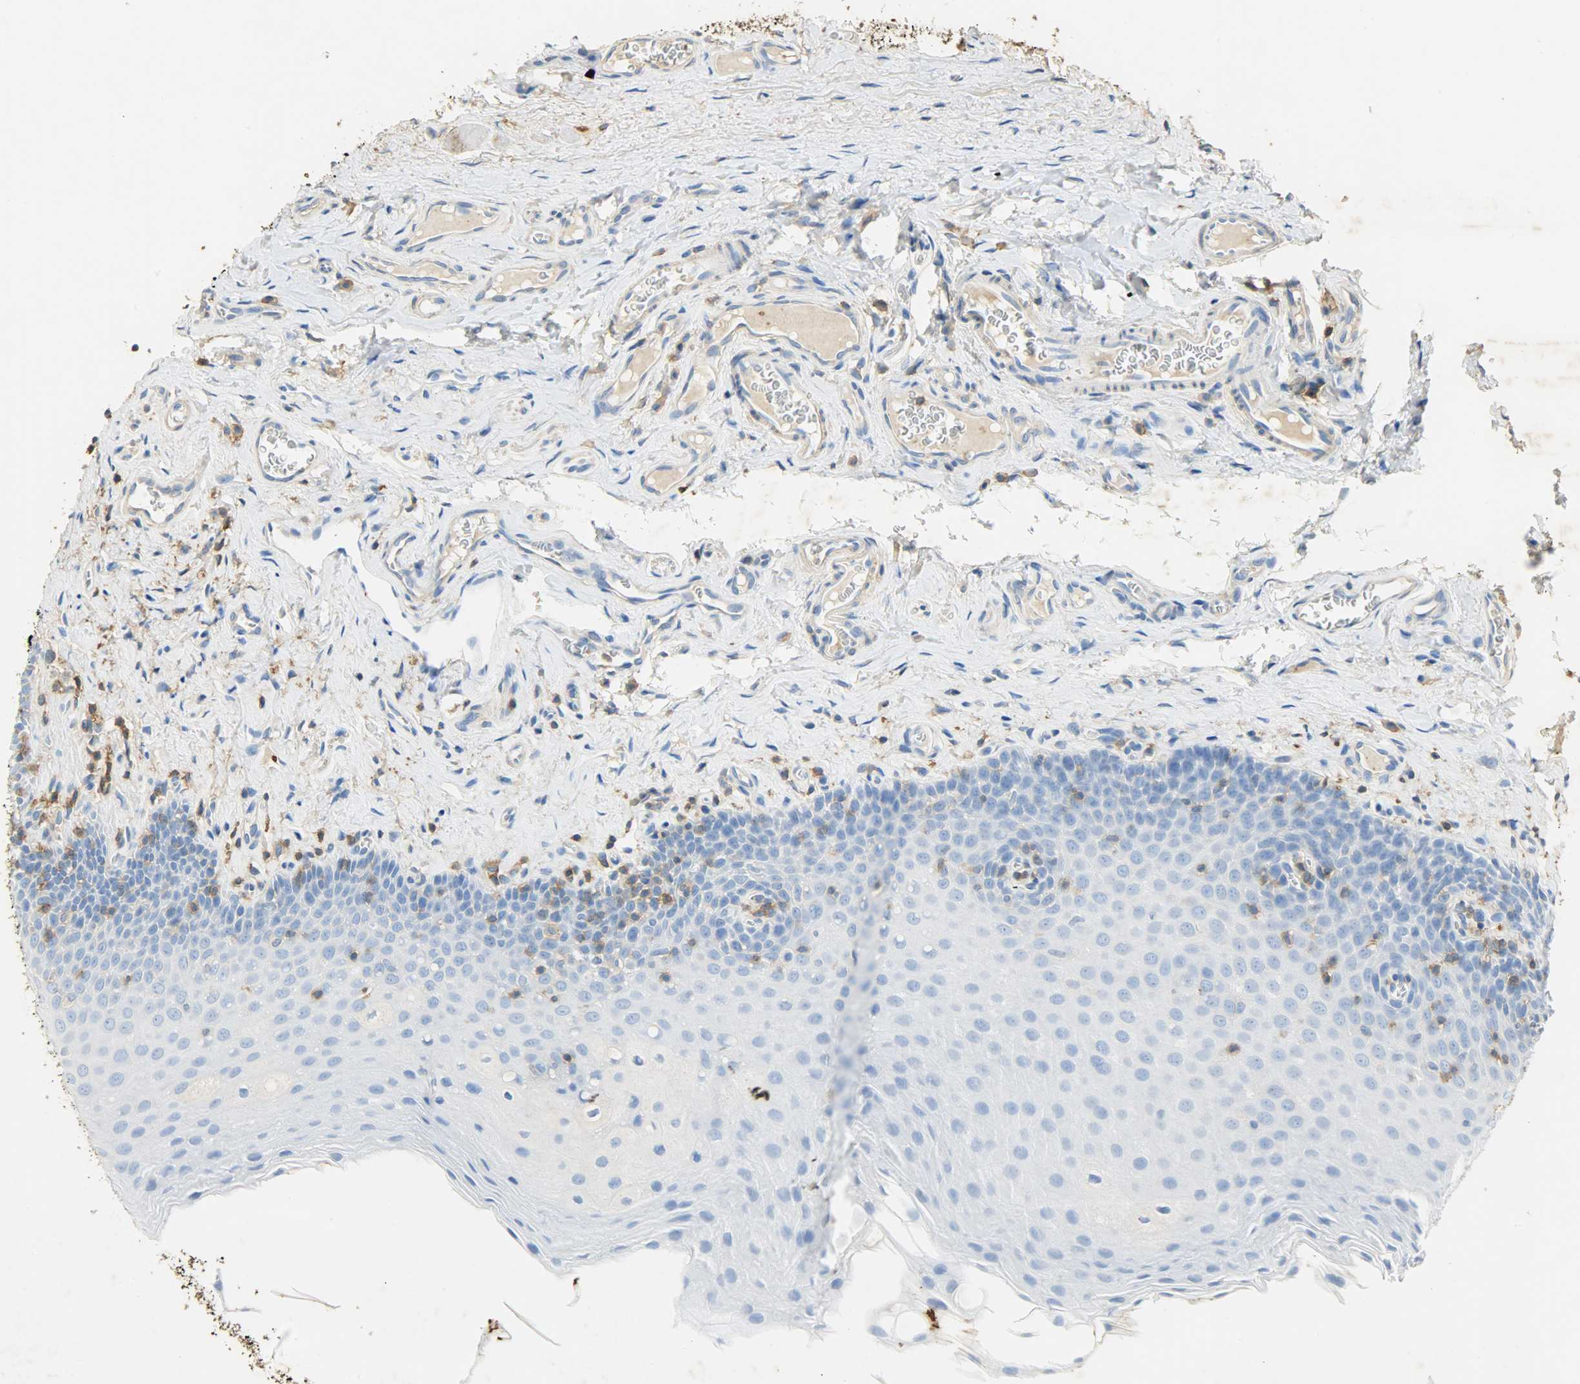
{"staining": {"intensity": "negative", "quantity": "none", "location": "none"}, "tissue": "oral mucosa", "cell_type": "Squamous epithelial cells", "image_type": "normal", "snomed": [{"axis": "morphology", "description": "Normal tissue, NOS"}, {"axis": "topography", "description": "Oral tissue"}], "caption": "Immunohistochemistry histopathology image of benign oral mucosa: human oral mucosa stained with DAB (3,3'-diaminobenzidine) displays no significant protein staining in squamous epithelial cells. (DAB IHC, high magnification).", "gene": "ANXA6", "patient": {"sex": "male", "age": 20}}